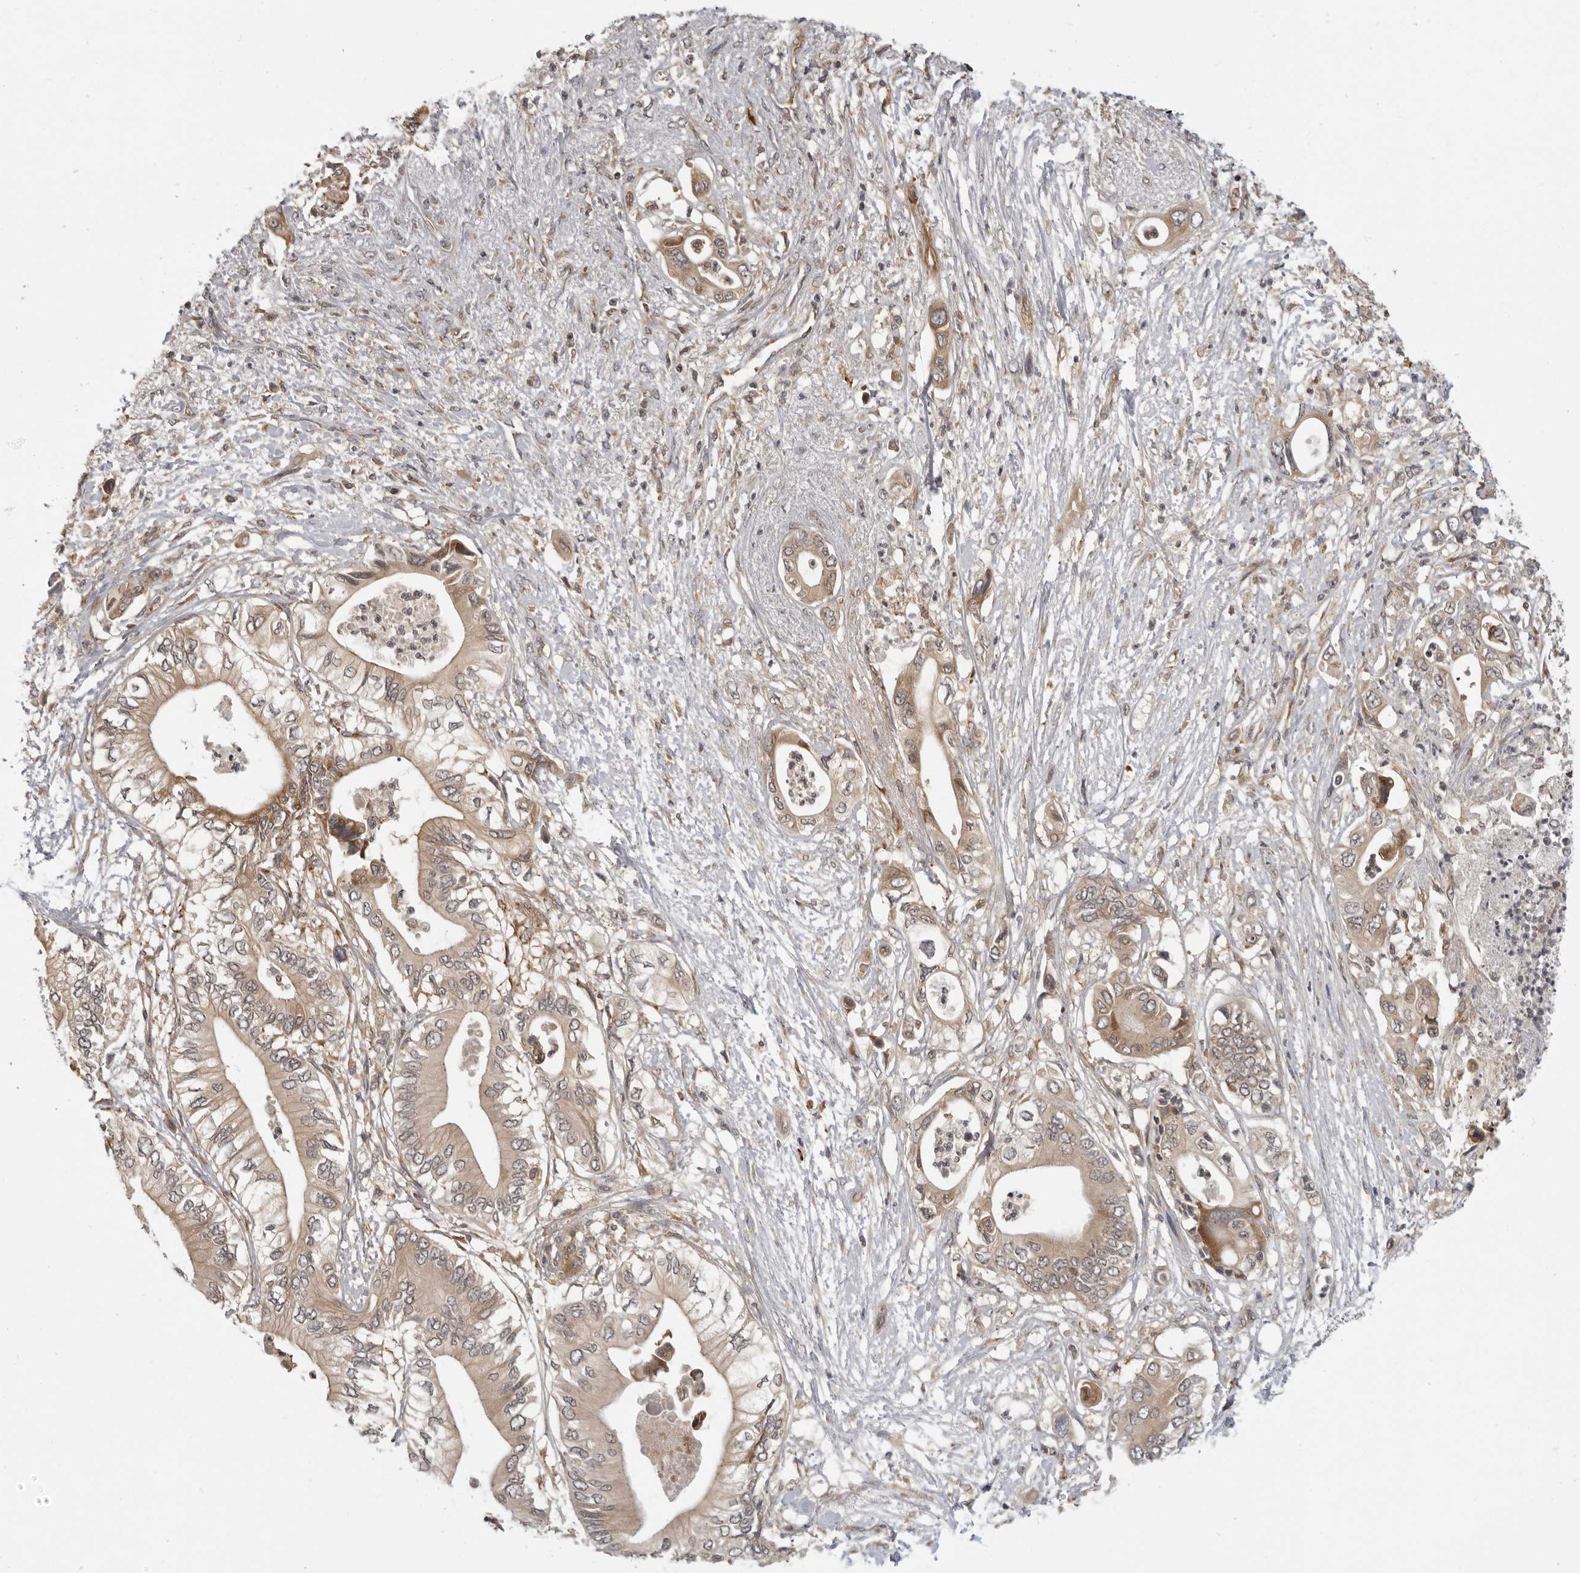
{"staining": {"intensity": "moderate", "quantity": ">75%", "location": "cytoplasmic/membranous,nuclear"}, "tissue": "pancreatic cancer", "cell_type": "Tumor cells", "image_type": "cancer", "snomed": [{"axis": "morphology", "description": "Adenocarcinoma, NOS"}, {"axis": "topography", "description": "Pancreas"}], "caption": "Protein expression analysis of pancreatic cancer exhibits moderate cytoplasmic/membranous and nuclear positivity in approximately >75% of tumor cells. (IHC, brightfield microscopy, high magnification).", "gene": "PRRC2A", "patient": {"sex": "male", "age": 66}}